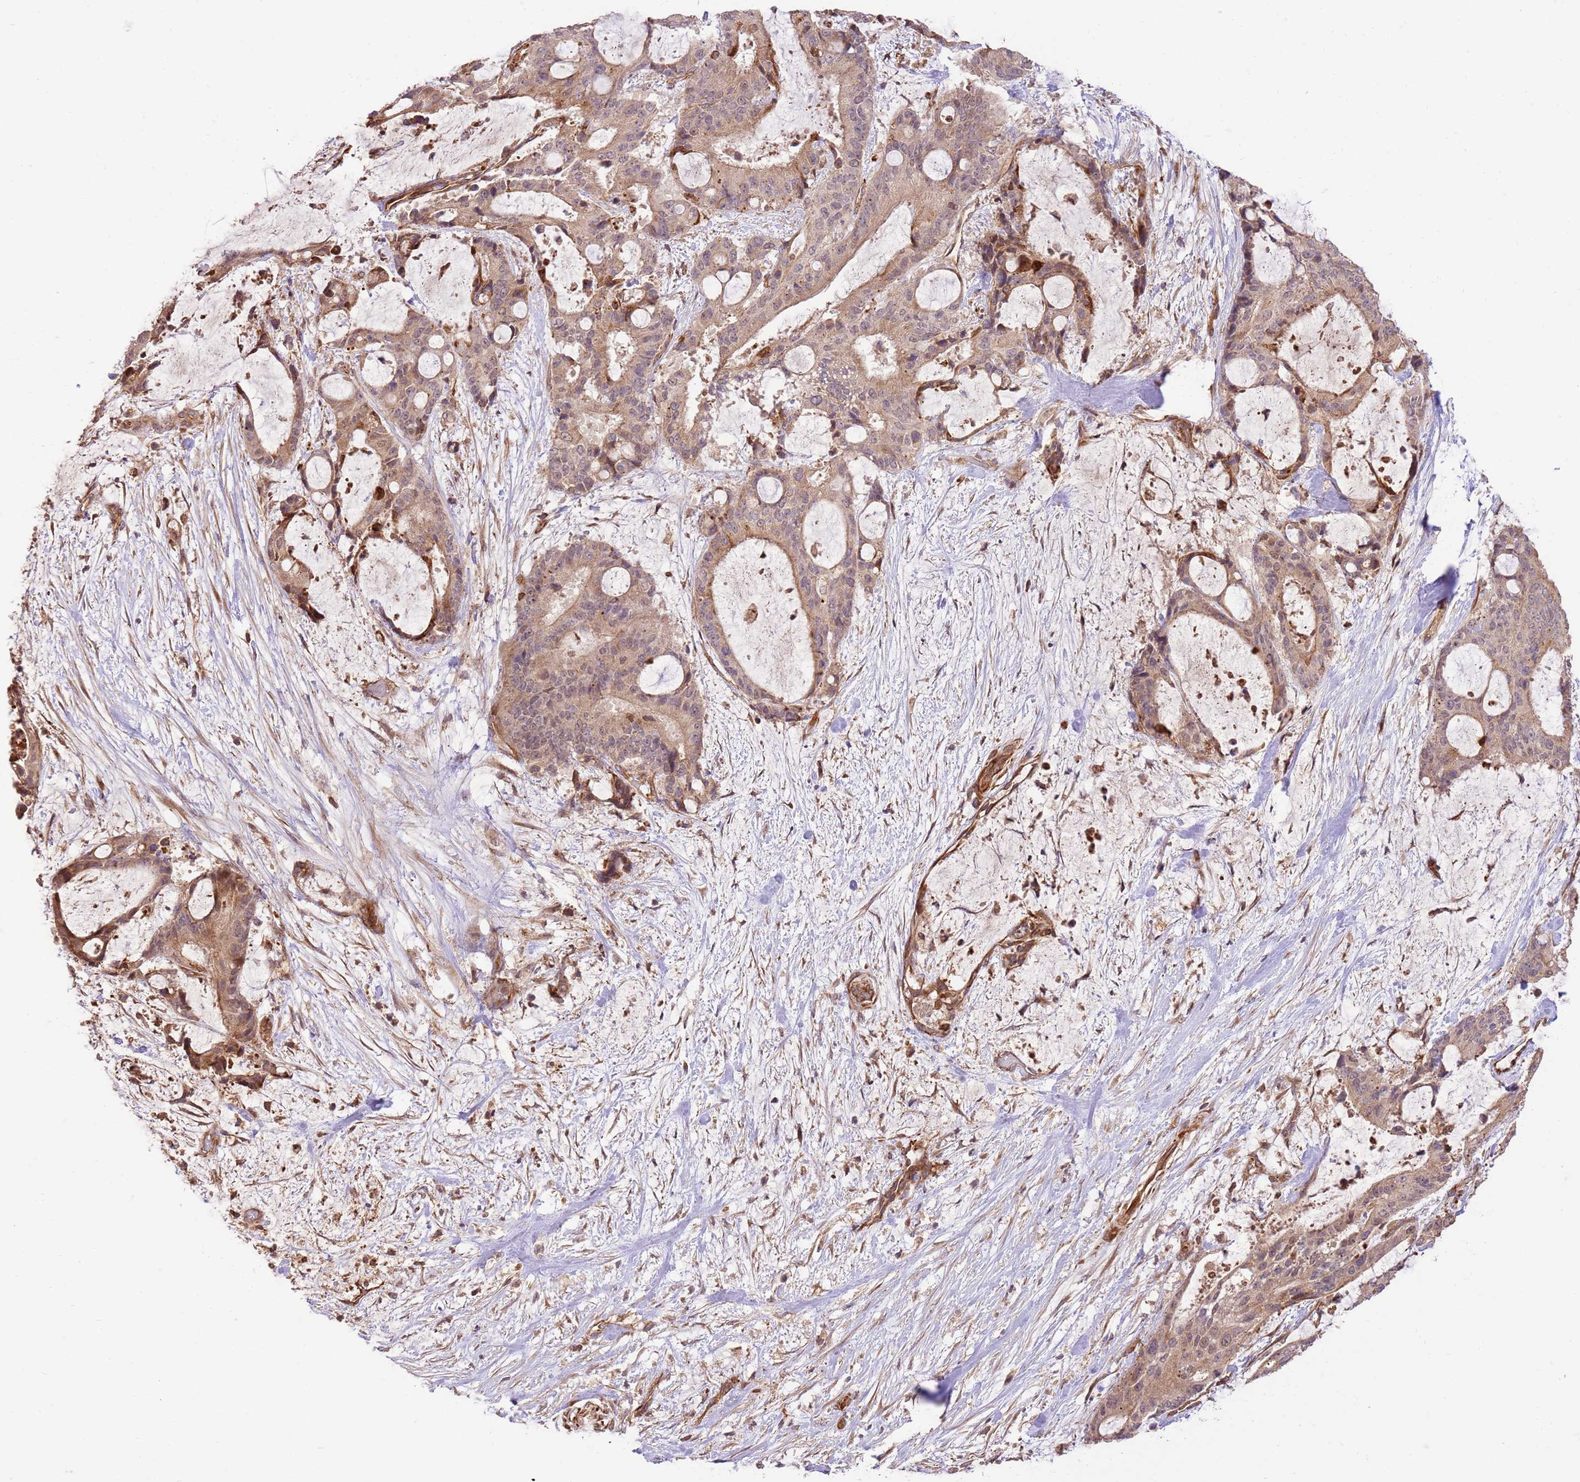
{"staining": {"intensity": "weak", "quantity": ">75%", "location": "cytoplasmic/membranous"}, "tissue": "liver cancer", "cell_type": "Tumor cells", "image_type": "cancer", "snomed": [{"axis": "morphology", "description": "Normal tissue, NOS"}, {"axis": "morphology", "description": "Cholangiocarcinoma"}, {"axis": "topography", "description": "Liver"}, {"axis": "topography", "description": "Peripheral nerve tissue"}], "caption": "Brown immunohistochemical staining in human liver cholangiocarcinoma demonstrates weak cytoplasmic/membranous staining in about >75% of tumor cells. (Stains: DAB in brown, nuclei in blue, Microscopy: brightfield microscopy at high magnification).", "gene": "KATNAL2", "patient": {"sex": "female", "age": 73}}